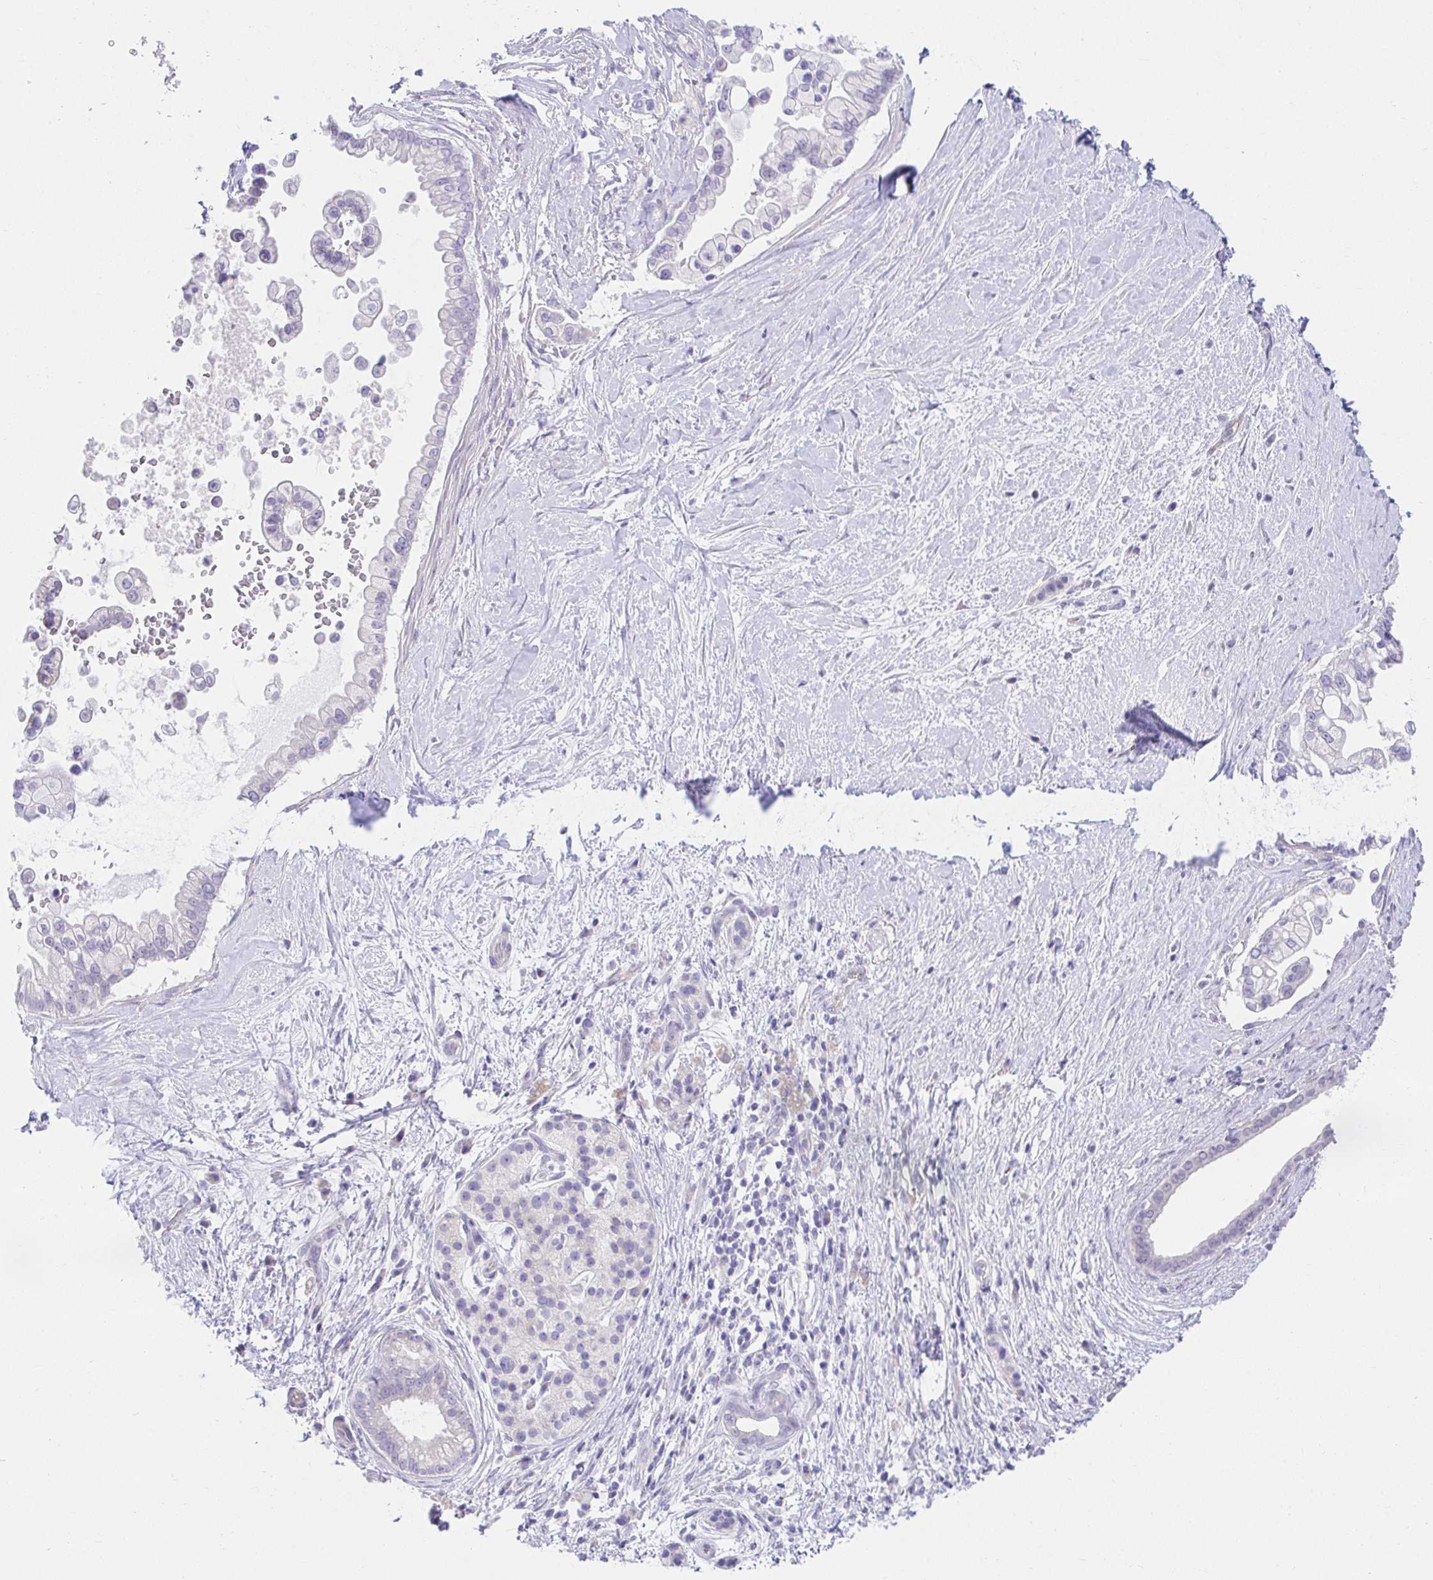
{"staining": {"intensity": "negative", "quantity": "none", "location": "none"}, "tissue": "pancreatic cancer", "cell_type": "Tumor cells", "image_type": "cancer", "snomed": [{"axis": "morphology", "description": "Adenocarcinoma, NOS"}, {"axis": "topography", "description": "Pancreas"}], "caption": "DAB (3,3'-diaminobenzidine) immunohistochemical staining of pancreatic cancer exhibits no significant expression in tumor cells.", "gene": "VGLL1", "patient": {"sex": "female", "age": 69}}